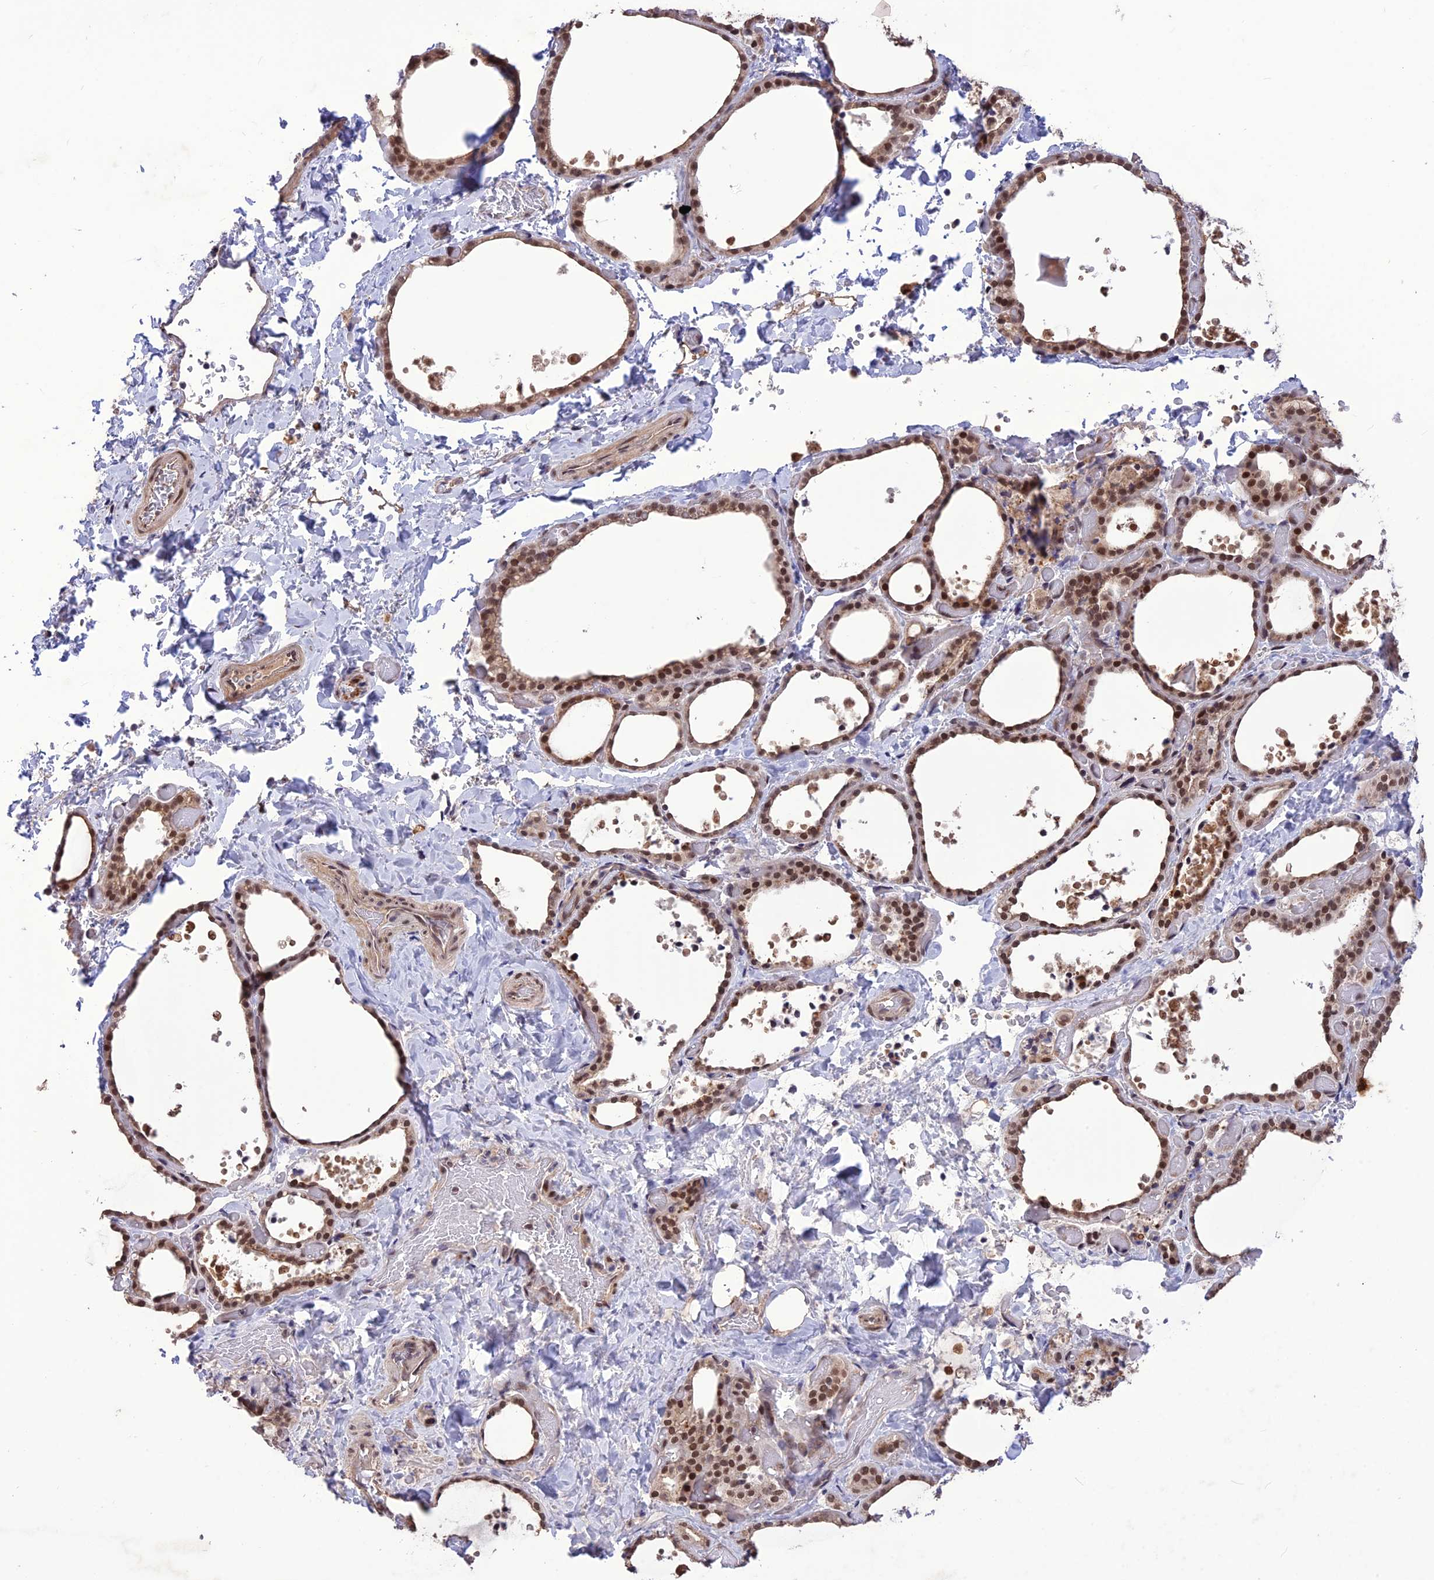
{"staining": {"intensity": "moderate", "quantity": ">75%", "location": "nuclear"}, "tissue": "thyroid gland", "cell_type": "Glandular cells", "image_type": "normal", "snomed": [{"axis": "morphology", "description": "Normal tissue, NOS"}, {"axis": "topography", "description": "Thyroid gland"}], "caption": "Protein expression by immunohistochemistry exhibits moderate nuclear positivity in about >75% of glandular cells in benign thyroid gland. (DAB IHC with brightfield microscopy, high magnification).", "gene": "DIS3", "patient": {"sex": "female", "age": 44}}